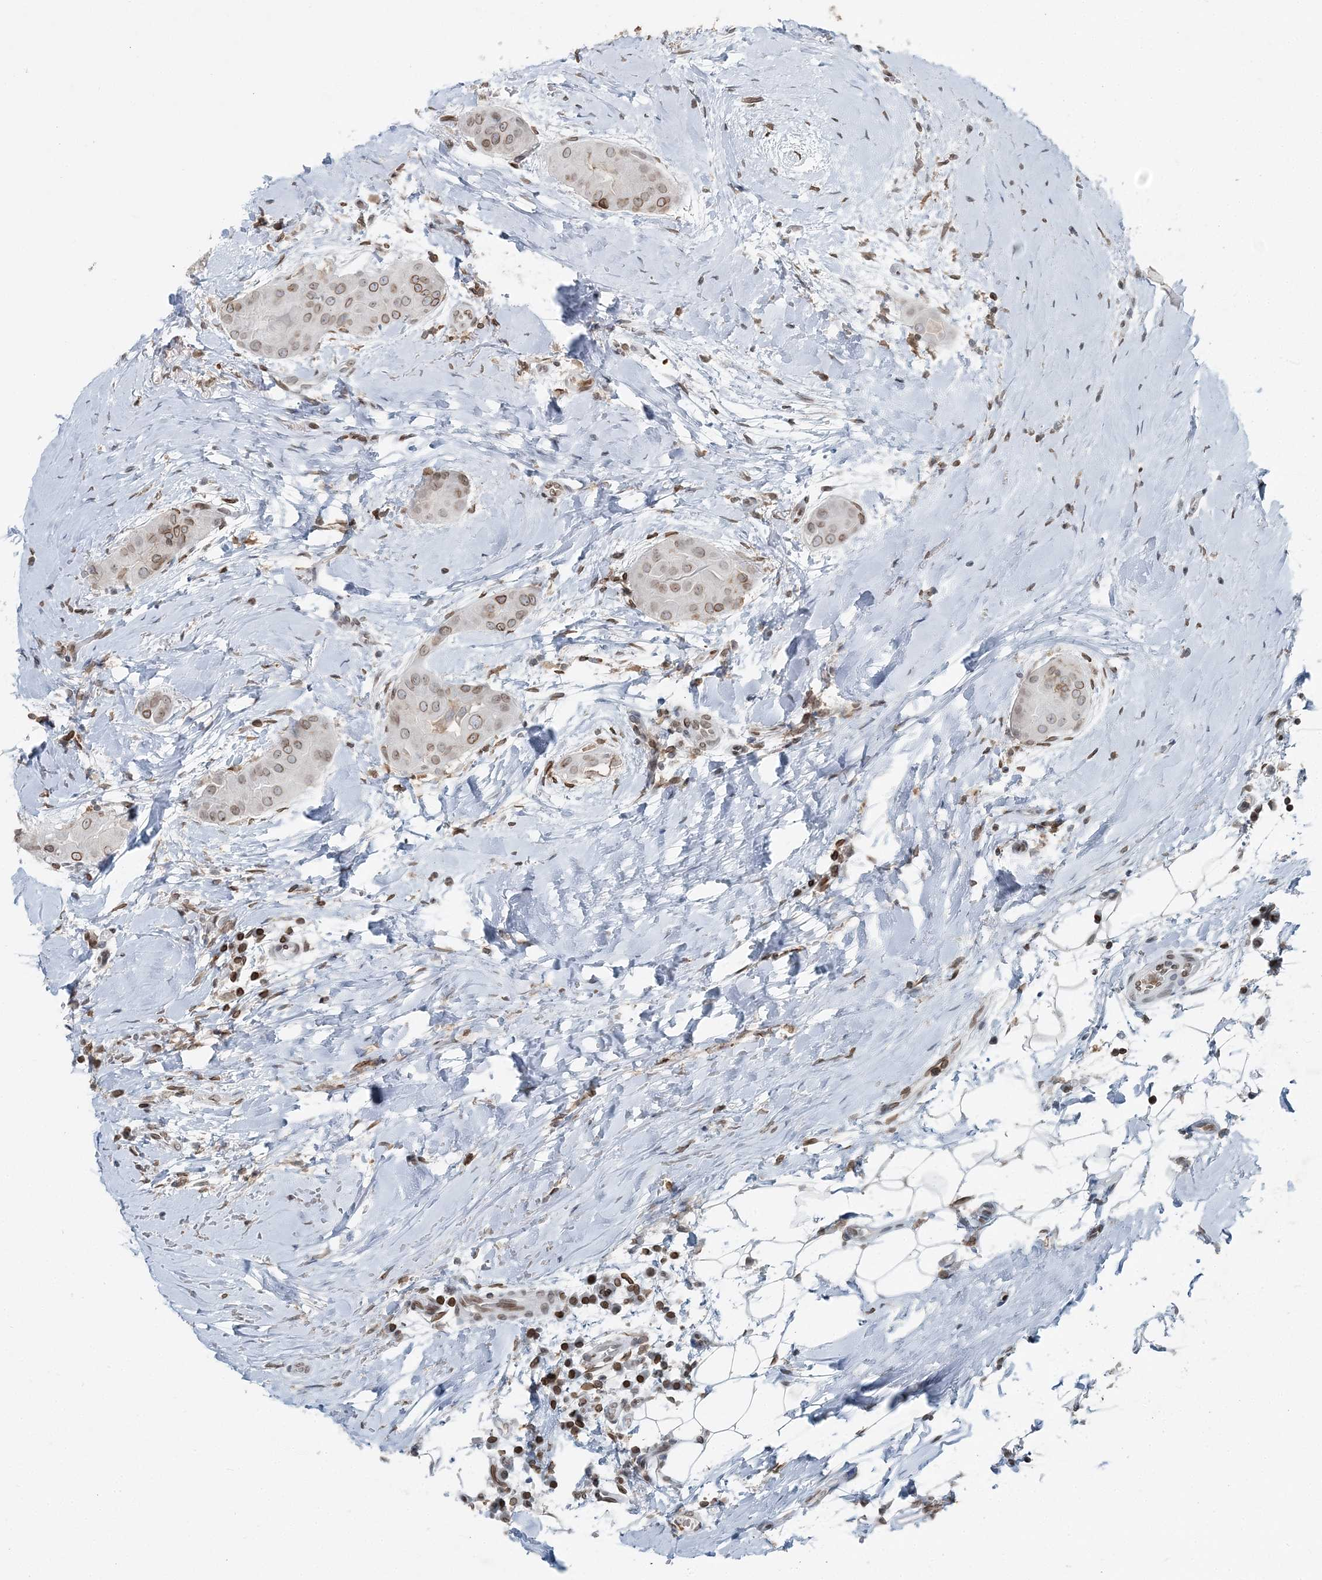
{"staining": {"intensity": "moderate", "quantity": "25%-75%", "location": "cytoplasmic/membranous,nuclear"}, "tissue": "thyroid cancer", "cell_type": "Tumor cells", "image_type": "cancer", "snomed": [{"axis": "morphology", "description": "Papillary adenocarcinoma, NOS"}, {"axis": "topography", "description": "Thyroid gland"}], "caption": "Protein analysis of thyroid cancer tissue displays moderate cytoplasmic/membranous and nuclear positivity in about 25%-75% of tumor cells. (DAB IHC, brown staining for protein, blue staining for nuclei).", "gene": "GJD4", "patient": {"sex": "male", "age": 33}}